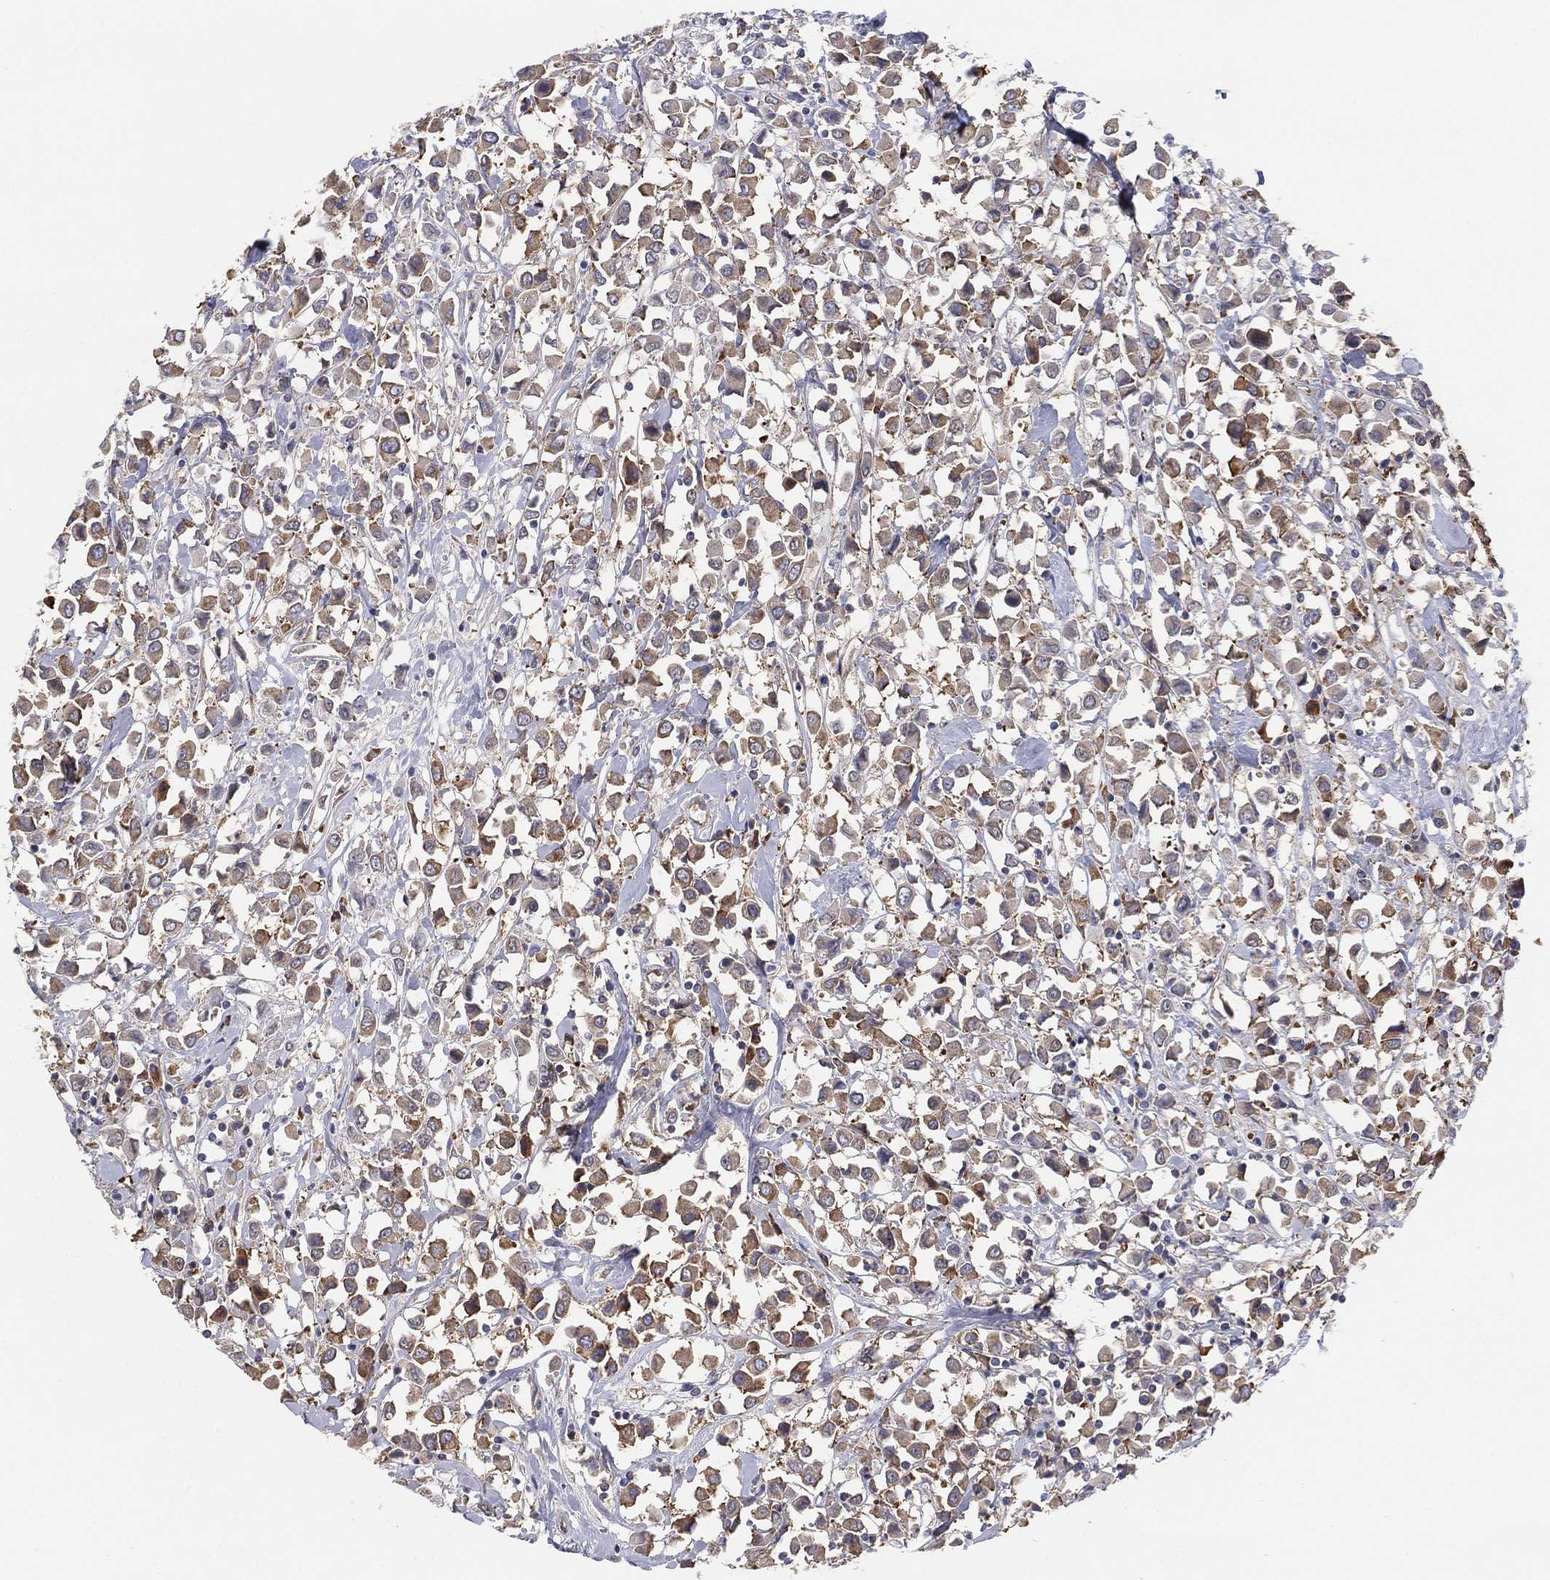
{"staining": {"intensity": "moderate", "quantity": "25%-75%", "location": "cytoplasmic/membranous"}, "tissue": "breast cancer", "cell_type": "Tumor cells", "image_type": "cancer", "snomed": [{"axis": "morphology", "description": "Duct carcinoma"}, {"axis": "topography", "description": "Breast"}], "caption": "Immunohistochemistry (IHC) (DAB (3,3'-diaminobenzidine)) staining of human breast cancer (intraductal carcinoma) shows moderate cytoplasmic/membranous protein expression in approximately 25%-75% of tumor cells. (DAB (3,3'-diaminobenzidine) IHC, brown staining for protein, blue staining for nuclei).", "gene": "FARSA", "patient": {"sex": "female", "age": 61}}